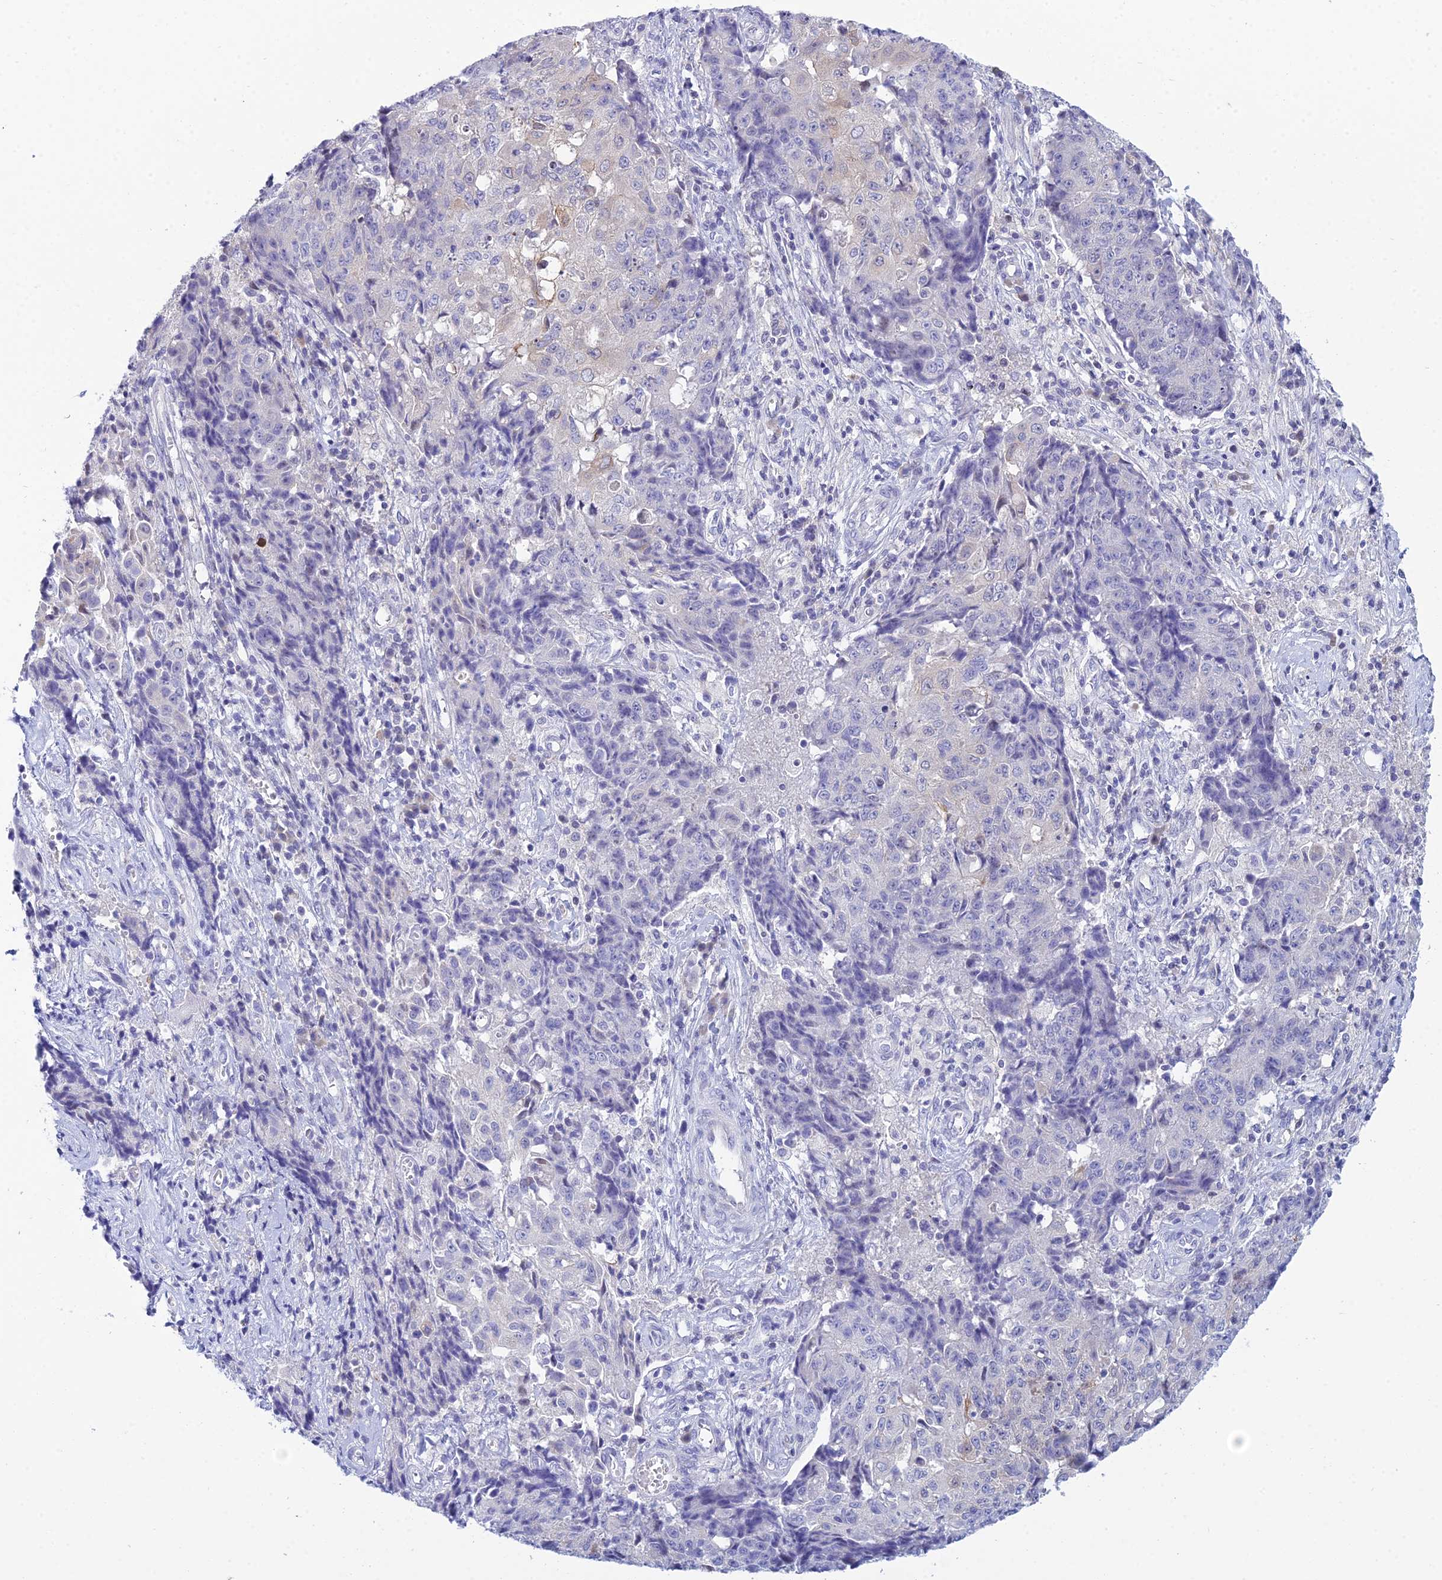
{"staining": {"intensity": "negative", "quantity": "none", "location": "none"}, "tissue": "ovarian cancer", "cell_type": "Tumor cells", "image_type": "cancer", "snomed": [{"axis": "morphology", "description": "Carcinoma, endometroid"}, {"axis": "topography", "description": "Ovary"}], "caption": "Protein analysis of ovarian cancer (endometroid carcinoma) shows no significant staining in tumor cells.", "gene": "ZMIZ1", "patient": {"sex": "female", "age": 42}}